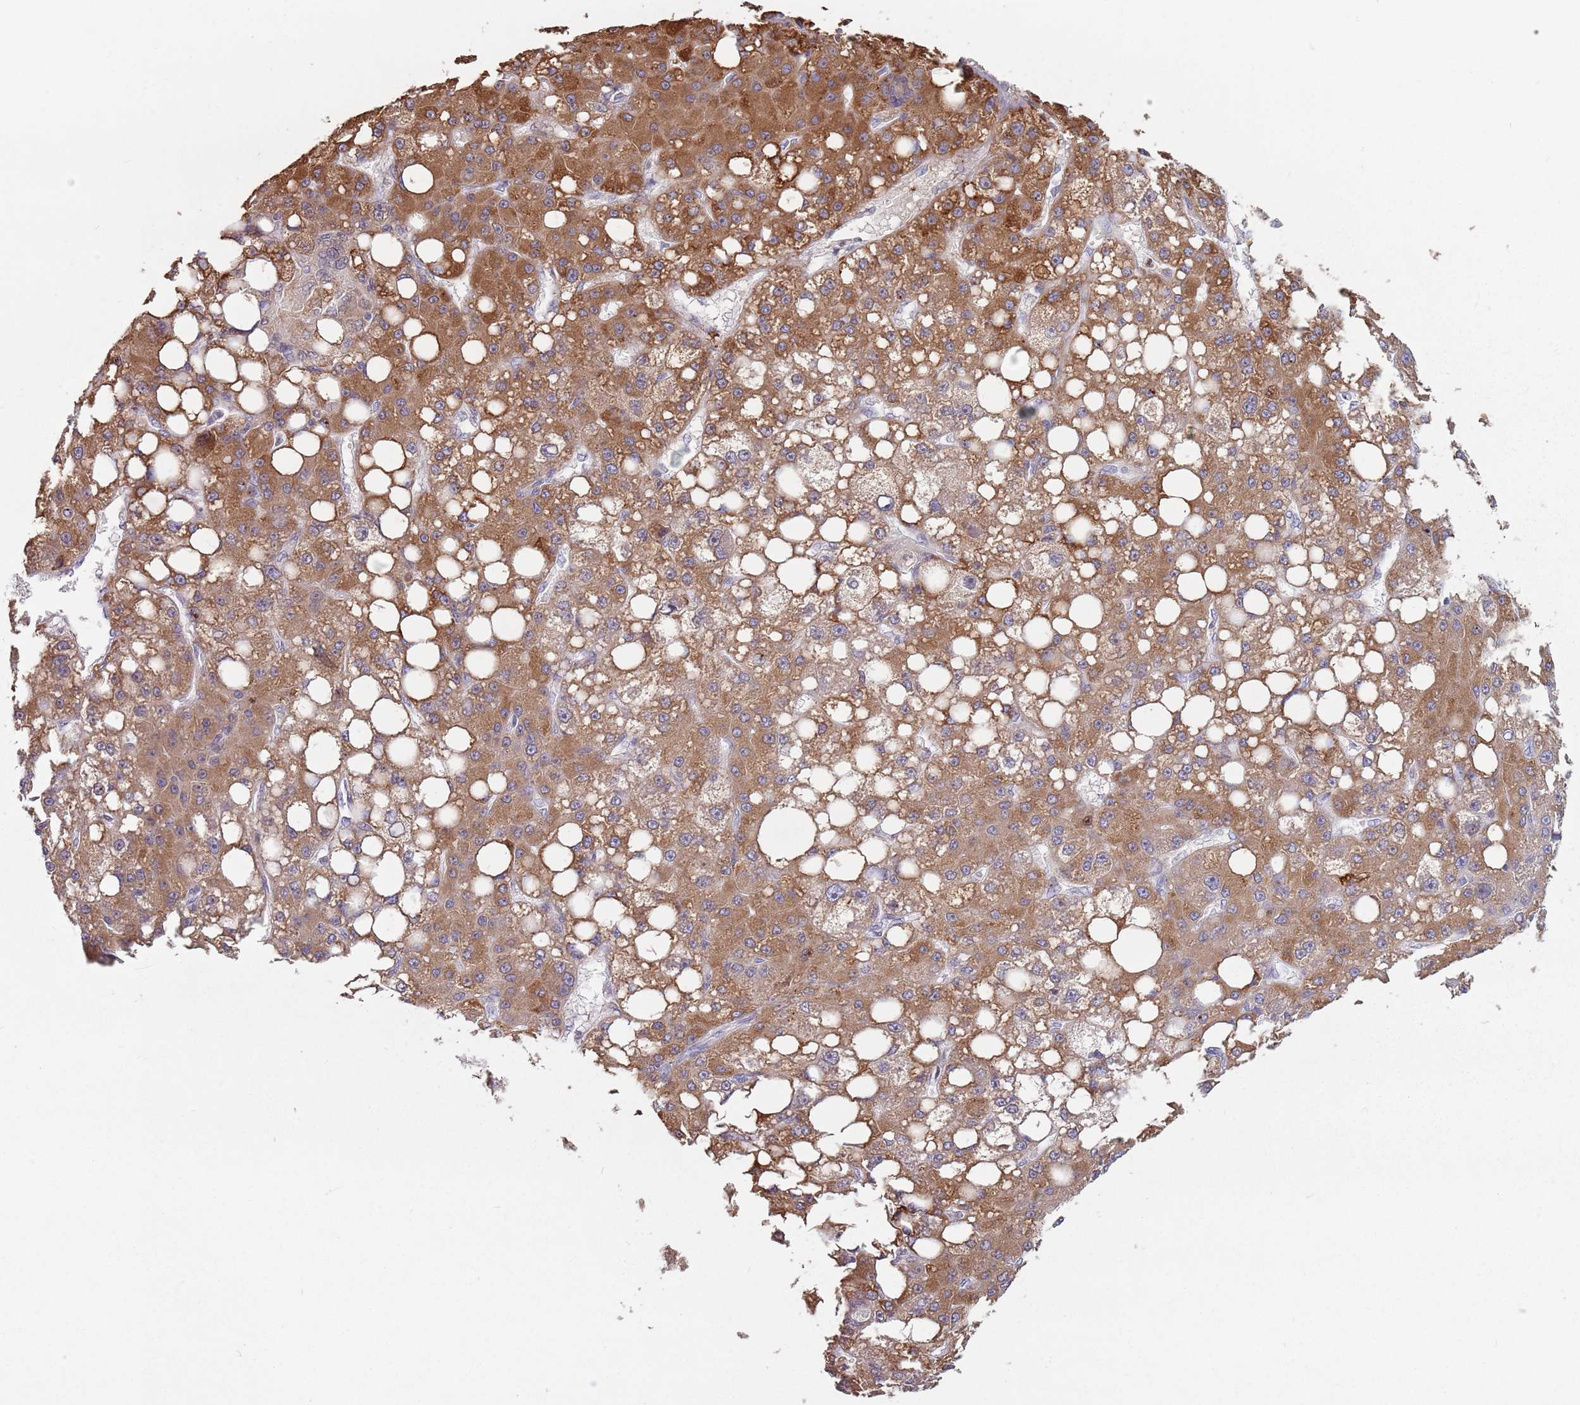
{"staining": {"intensity": "moderate", "quantity": "25%-75%", "location": "cytoplasmic/membranous"}, "tissue": "liver cancer", "cell_type": "Tumor cells", "image_type": "cancer", "snomed": [{"axis": "morphology", "description": "Carcinoma, Hepatocellular, NOS"}, {"axis": "topography", "description": "Liver"}], "caption": "An immunohistochemistry (IHC) image of neoplastic tissue is shown. Protein staining in brown shows moderate cytoplasmic/membranous positivity in liver cancer within tumor cells.", "gene": "RPS9", "patient": {"sex": "male", "age": 67}}